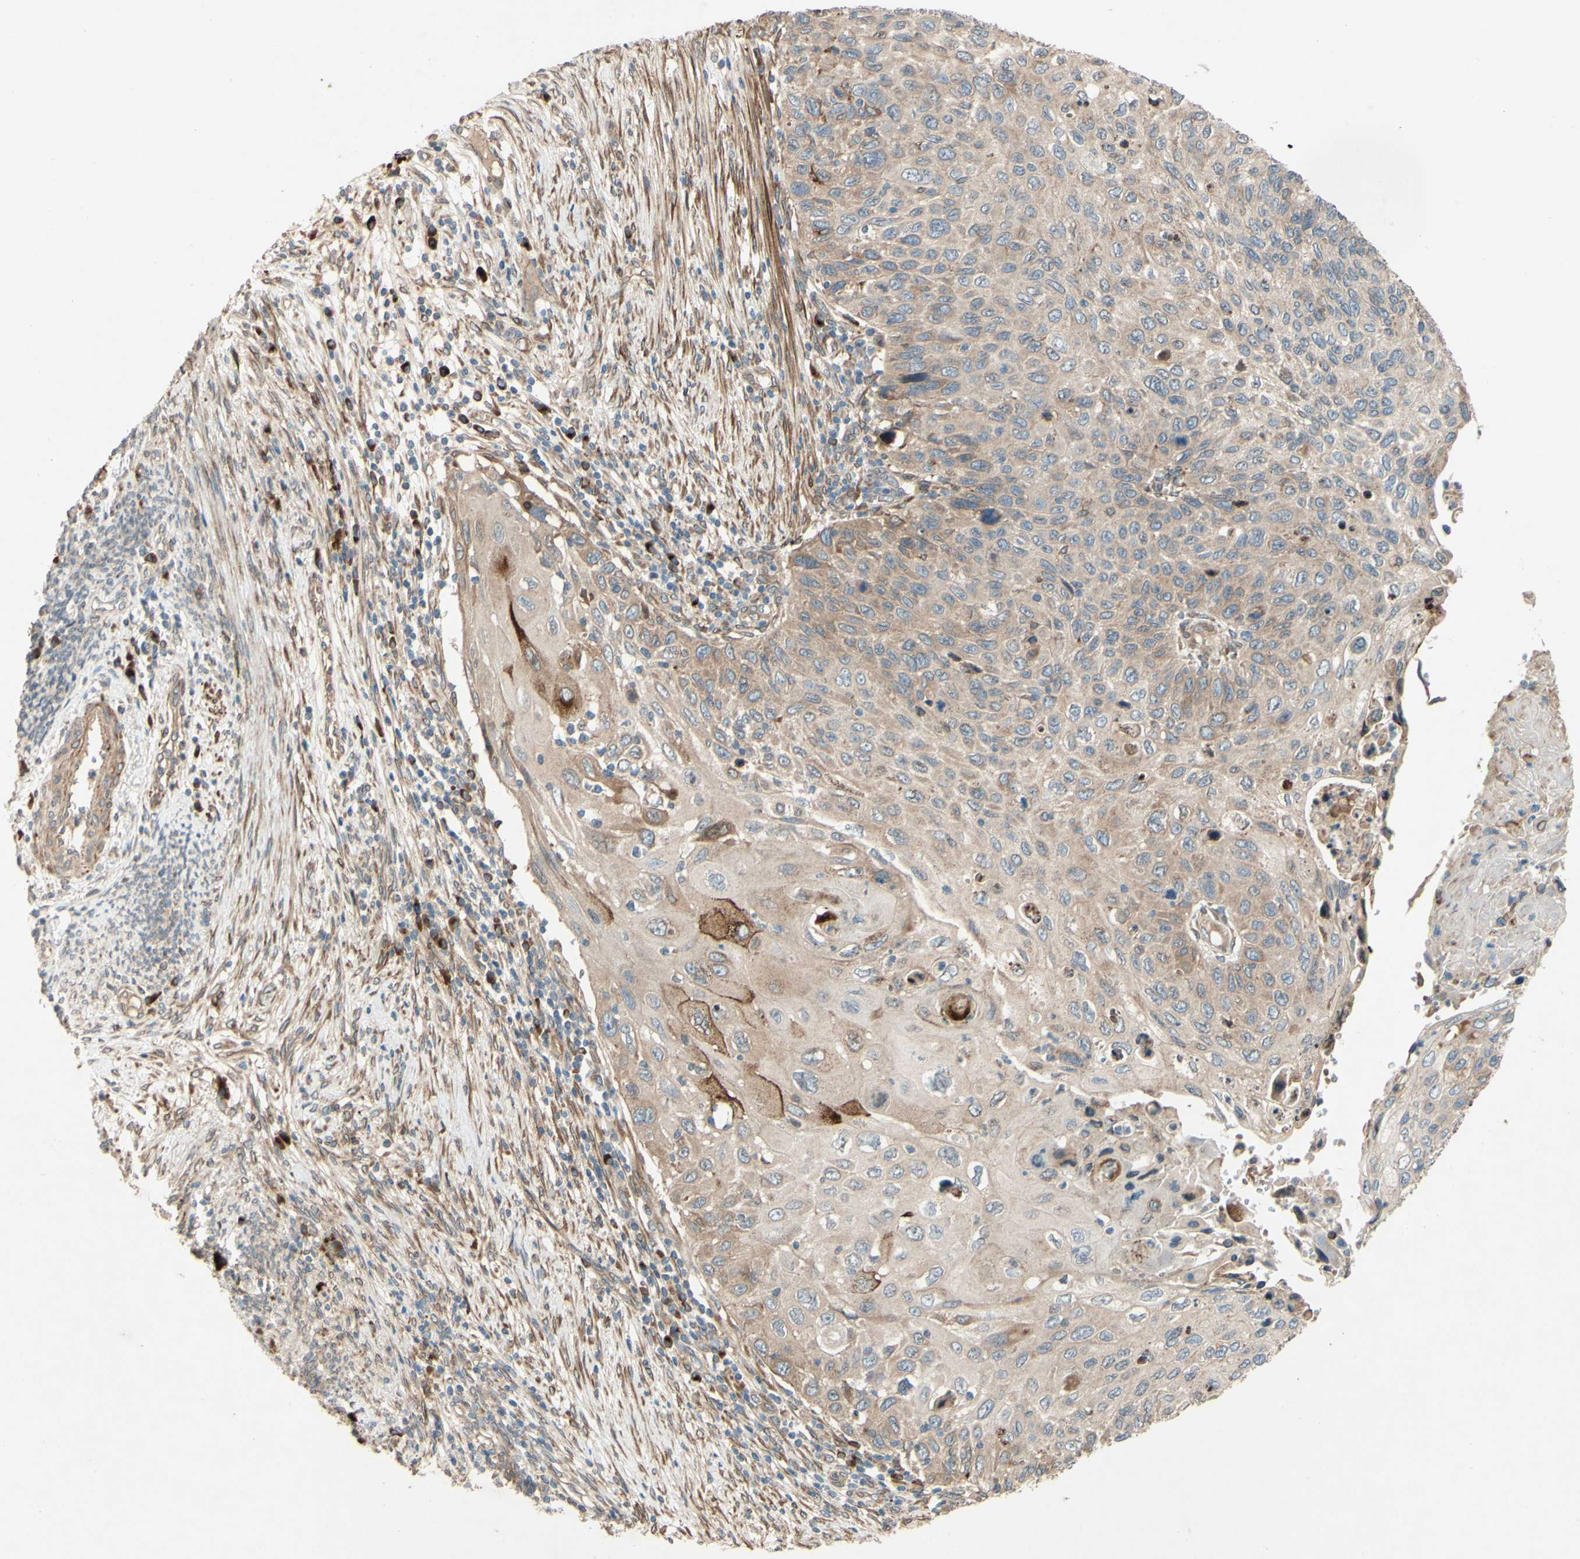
{"staining": {"intensity": "strong", "quantity": "<25%", "location": "cytoplasmic/membranous"}, "tissue": "cervical cancer", "cell_type": "Tumor cells", "image_type": "cancer", "snomed": [{"axis": "morphology", "description": "Squamous cell carcinoma, NOS"}, {"axis": "topography", "description": "Cervix"}], "caption": "High-magnification brightfield microscopy of cervical cancer (squamous cell carcinoma) stained with DAB (brown) and counterstained with hematoxylin (blue). tumor cells exhibit strong cytoplasmic/membranous expression is appreciated in about<25% of cells.", "gene": "PTPRU", "patient": {"sex": "female", "age": 70}}